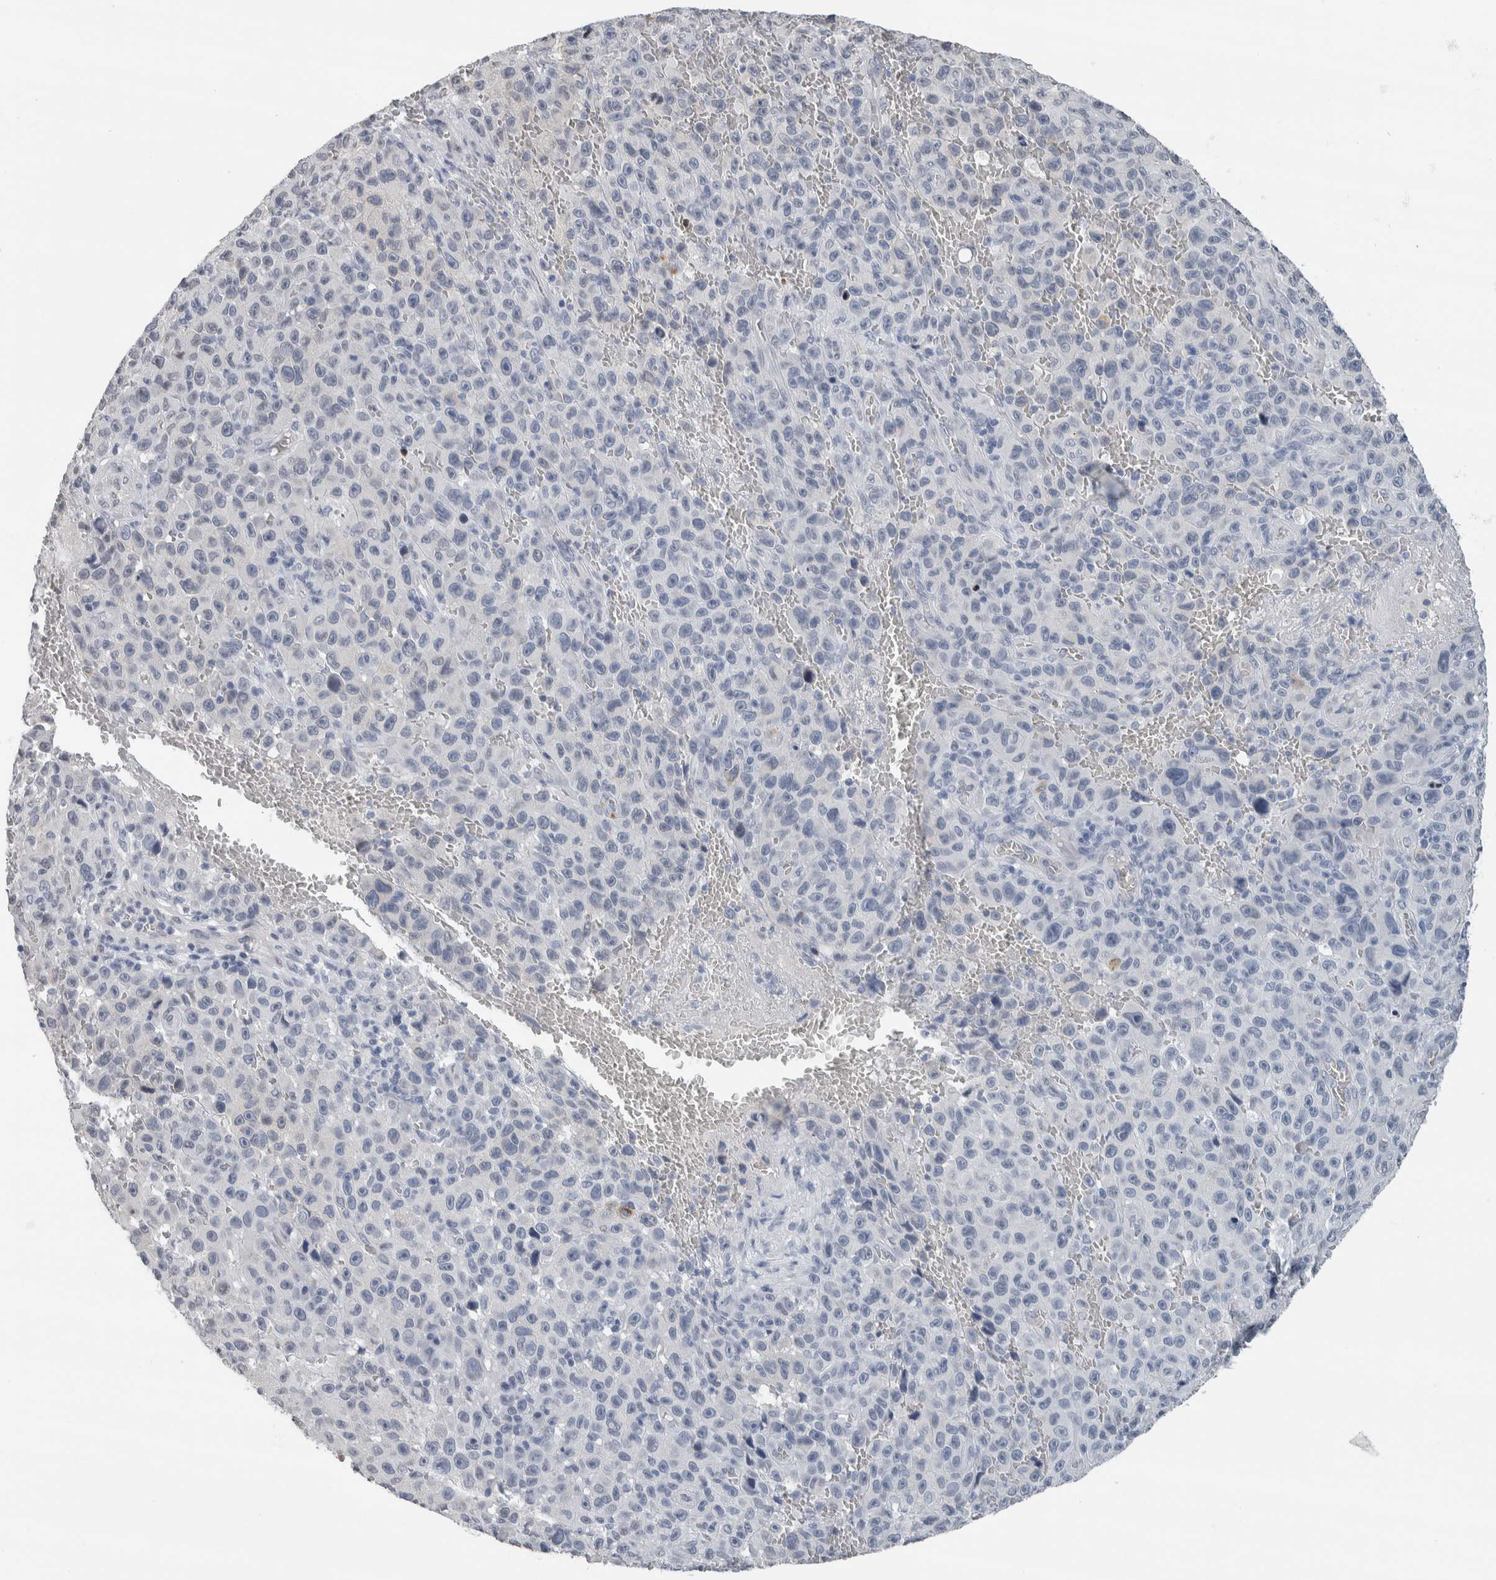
{"staining": {"intensity": "negative", "quantity": "none", "location": "none"}, "tissue": "melanoma", "cell_type": "Tumor cells", "image_type": "cancer", "snomed": [{"axis": "morphology", "description": "Malignant melanoma, NOS"}, {"axis": "topography", "description": "Skin"}], "caption": "Tumor cells are negative for protein expression in human malignant melanoma.", "gene": "NEFM", "patient": {"sex": "female", "age": 82}}